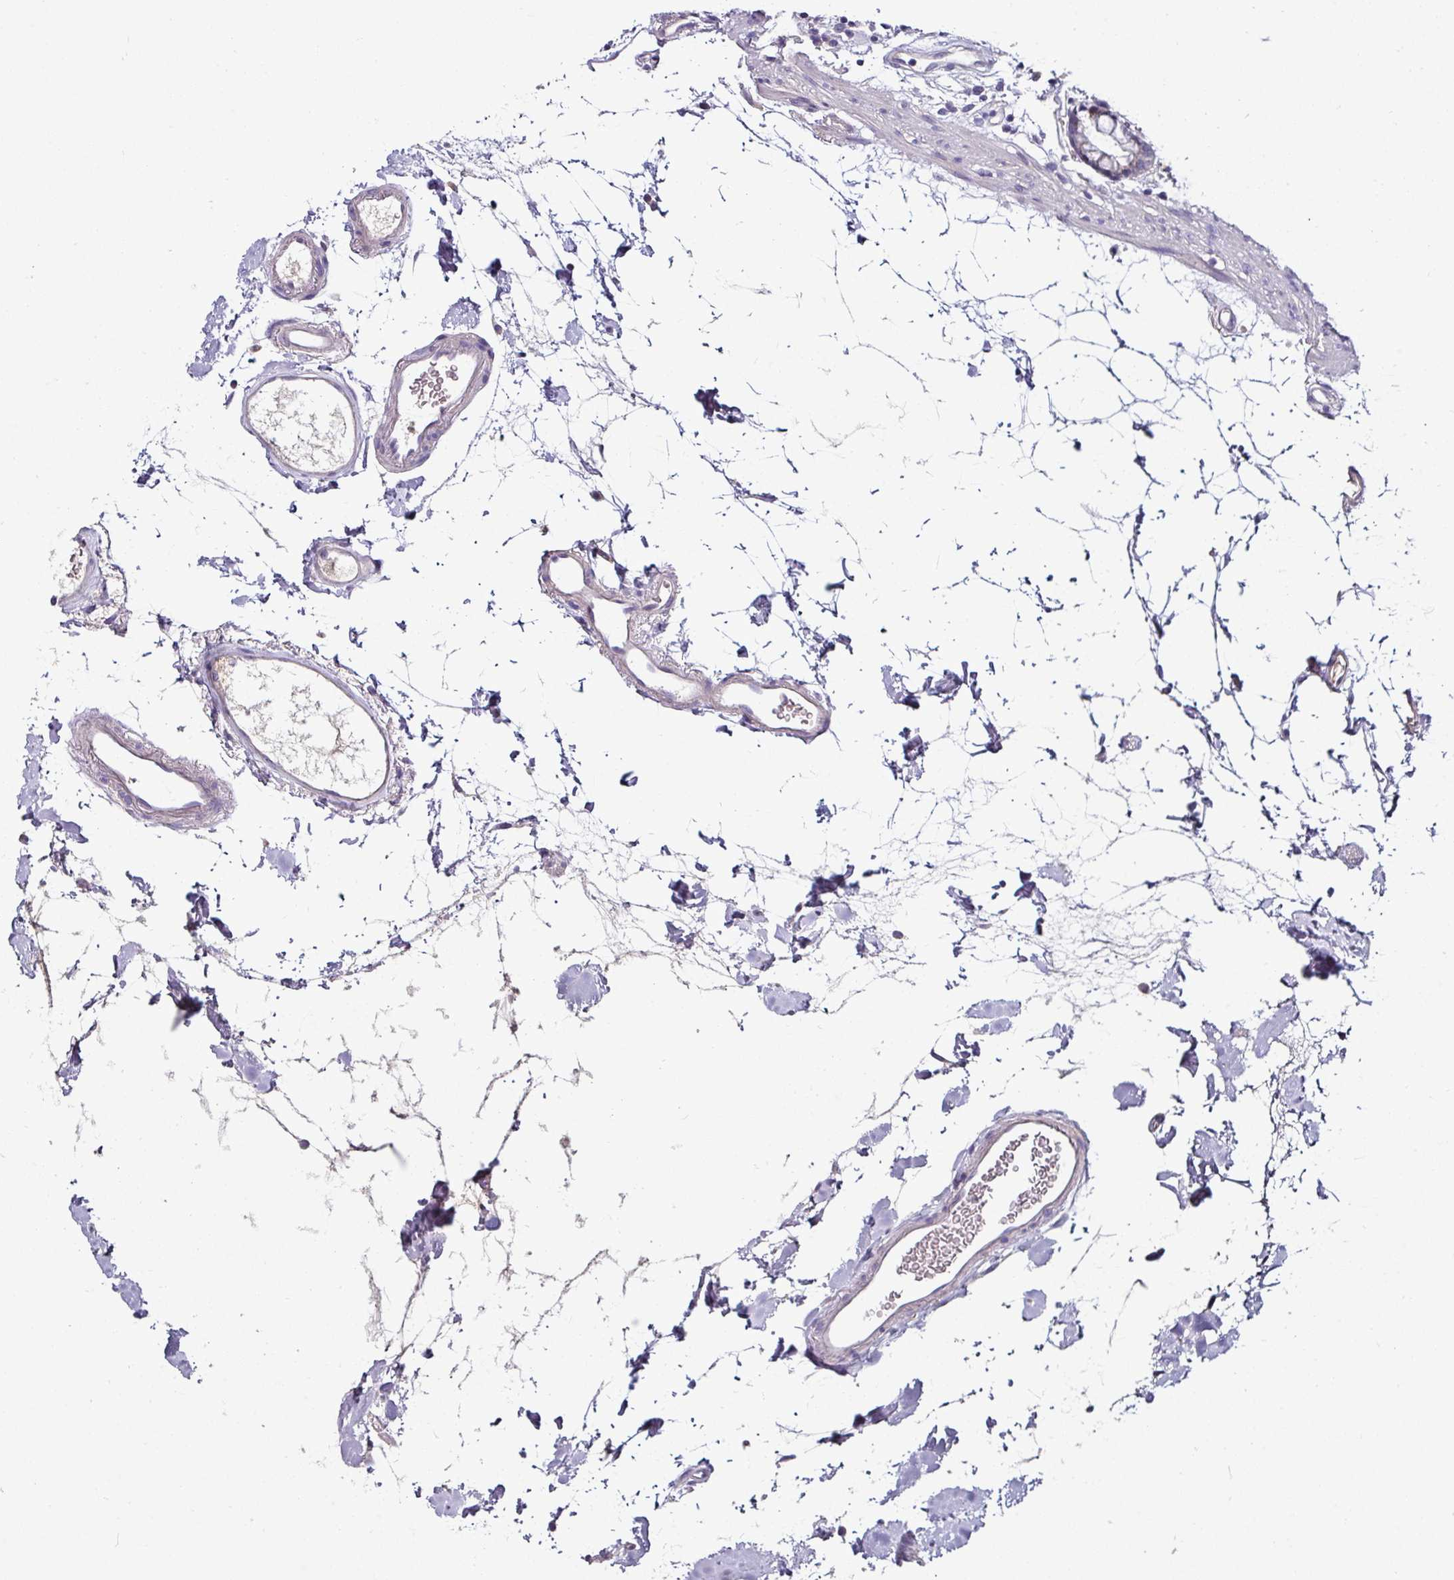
{"staining": {"intensity": "negative", "quantity": "none", "location": "none"}, "tissue": "colon", "cell_type": "Endothelial cells", "image_type": "normal", "snomed": [{"axis": "morphology", "description": "Normal tissue, NOS"}, {"axis": "topography", "description": "Colon"}], "caption": "Human colon stained for a protein using IHC reveals no positivity in endothelial cells.", "gene": "NAPSA", "patient": {"sex": "female", "age": 84}}